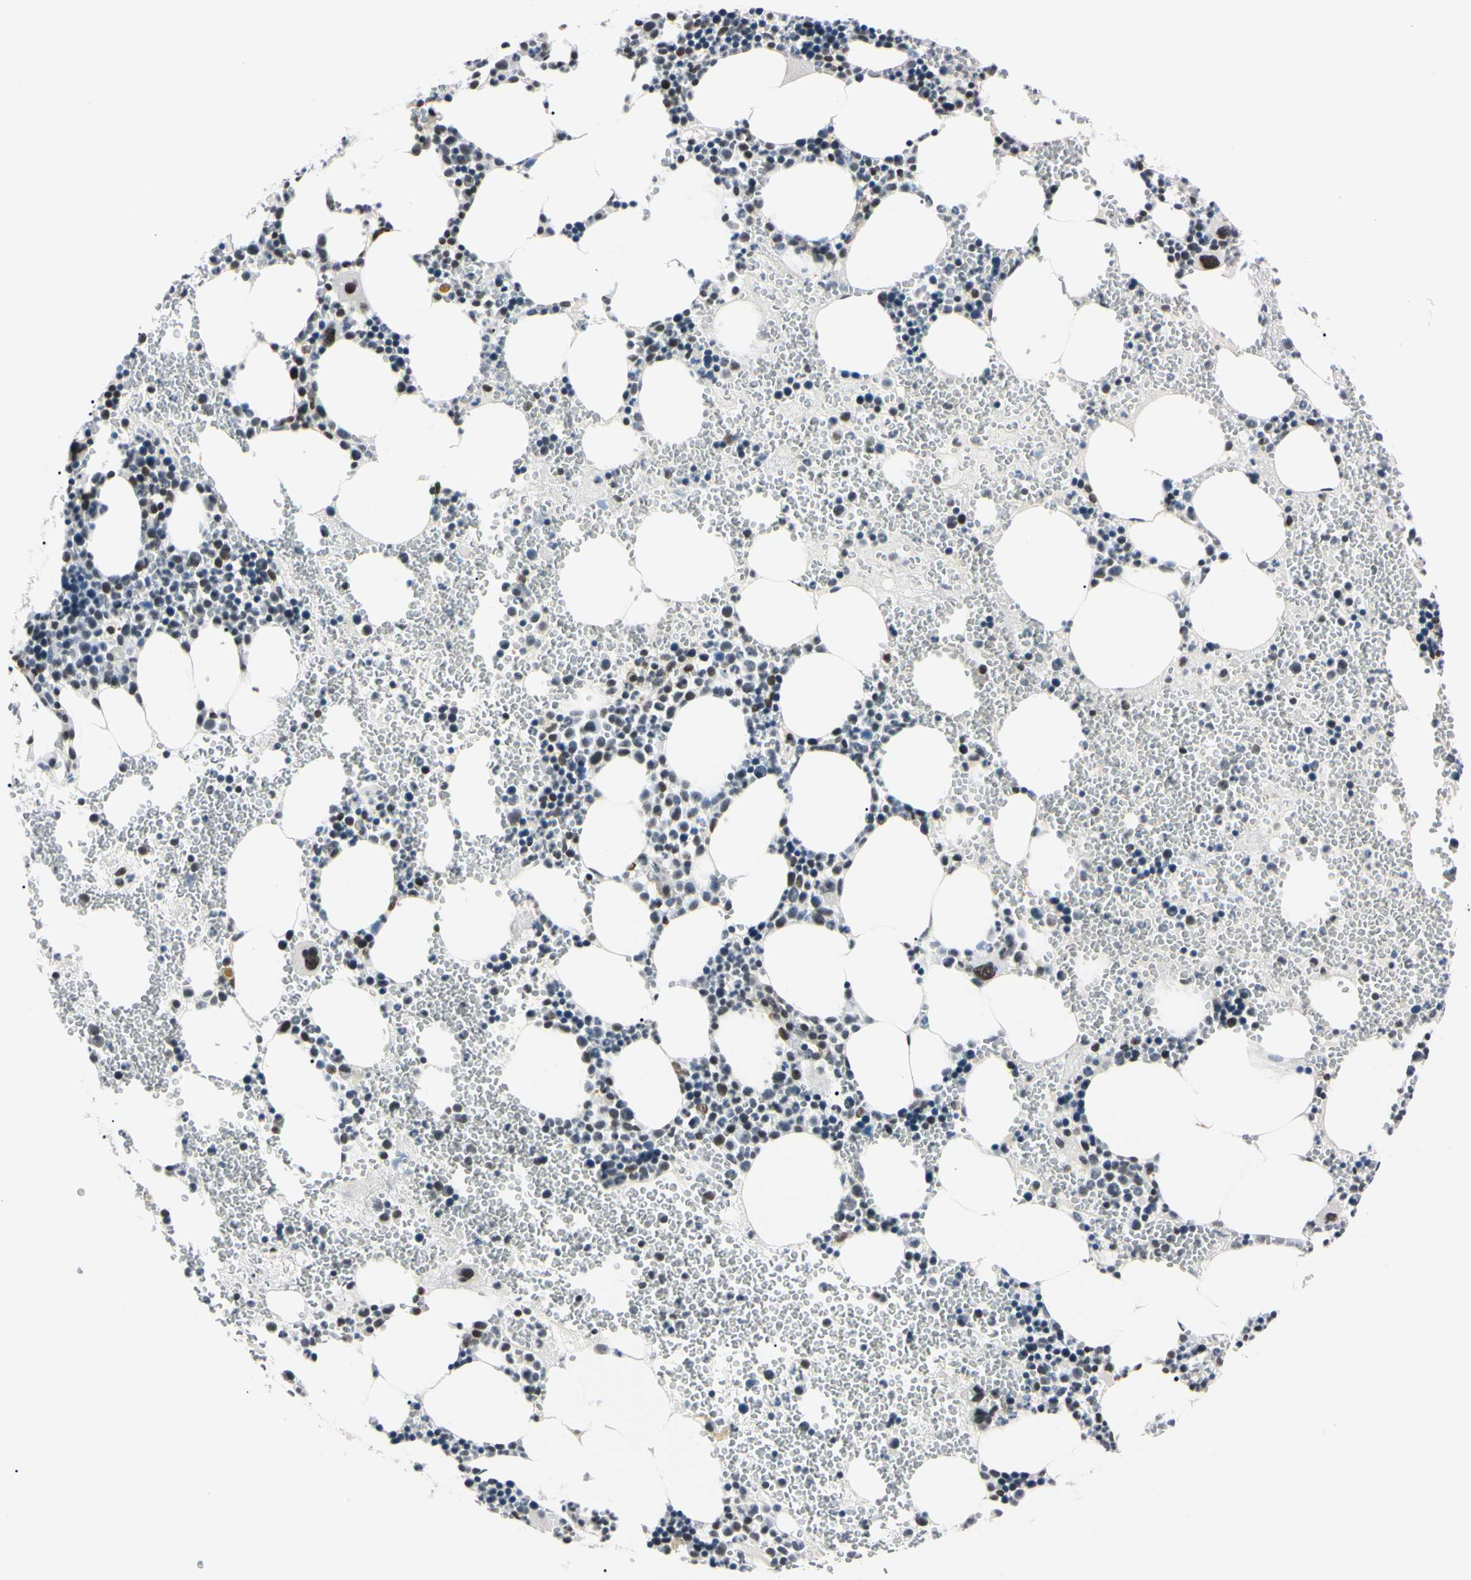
{"staining": {"intensity": "moderate", "quantity": "<25%", "location": "nuclear"}, "tissue": "bone marrow", "cell_type": "Hematopoietic cells", "image_type": "normal", "snomed": [{"axis": "morphology", "description": "Normal tissue, NOS"}, {"axis": "morphology", "description": "Inflammation, NOS"}, {"axis": "topography", "description": "Bone marrow"}], "caption": "Brown immunohistochemical staining in normal human bone marrow displays moderate nuclear positivity in about <25% of hematopoietic cells.", "gene": "C1orf174", "patient": {"sex": "female", "age": 76}}